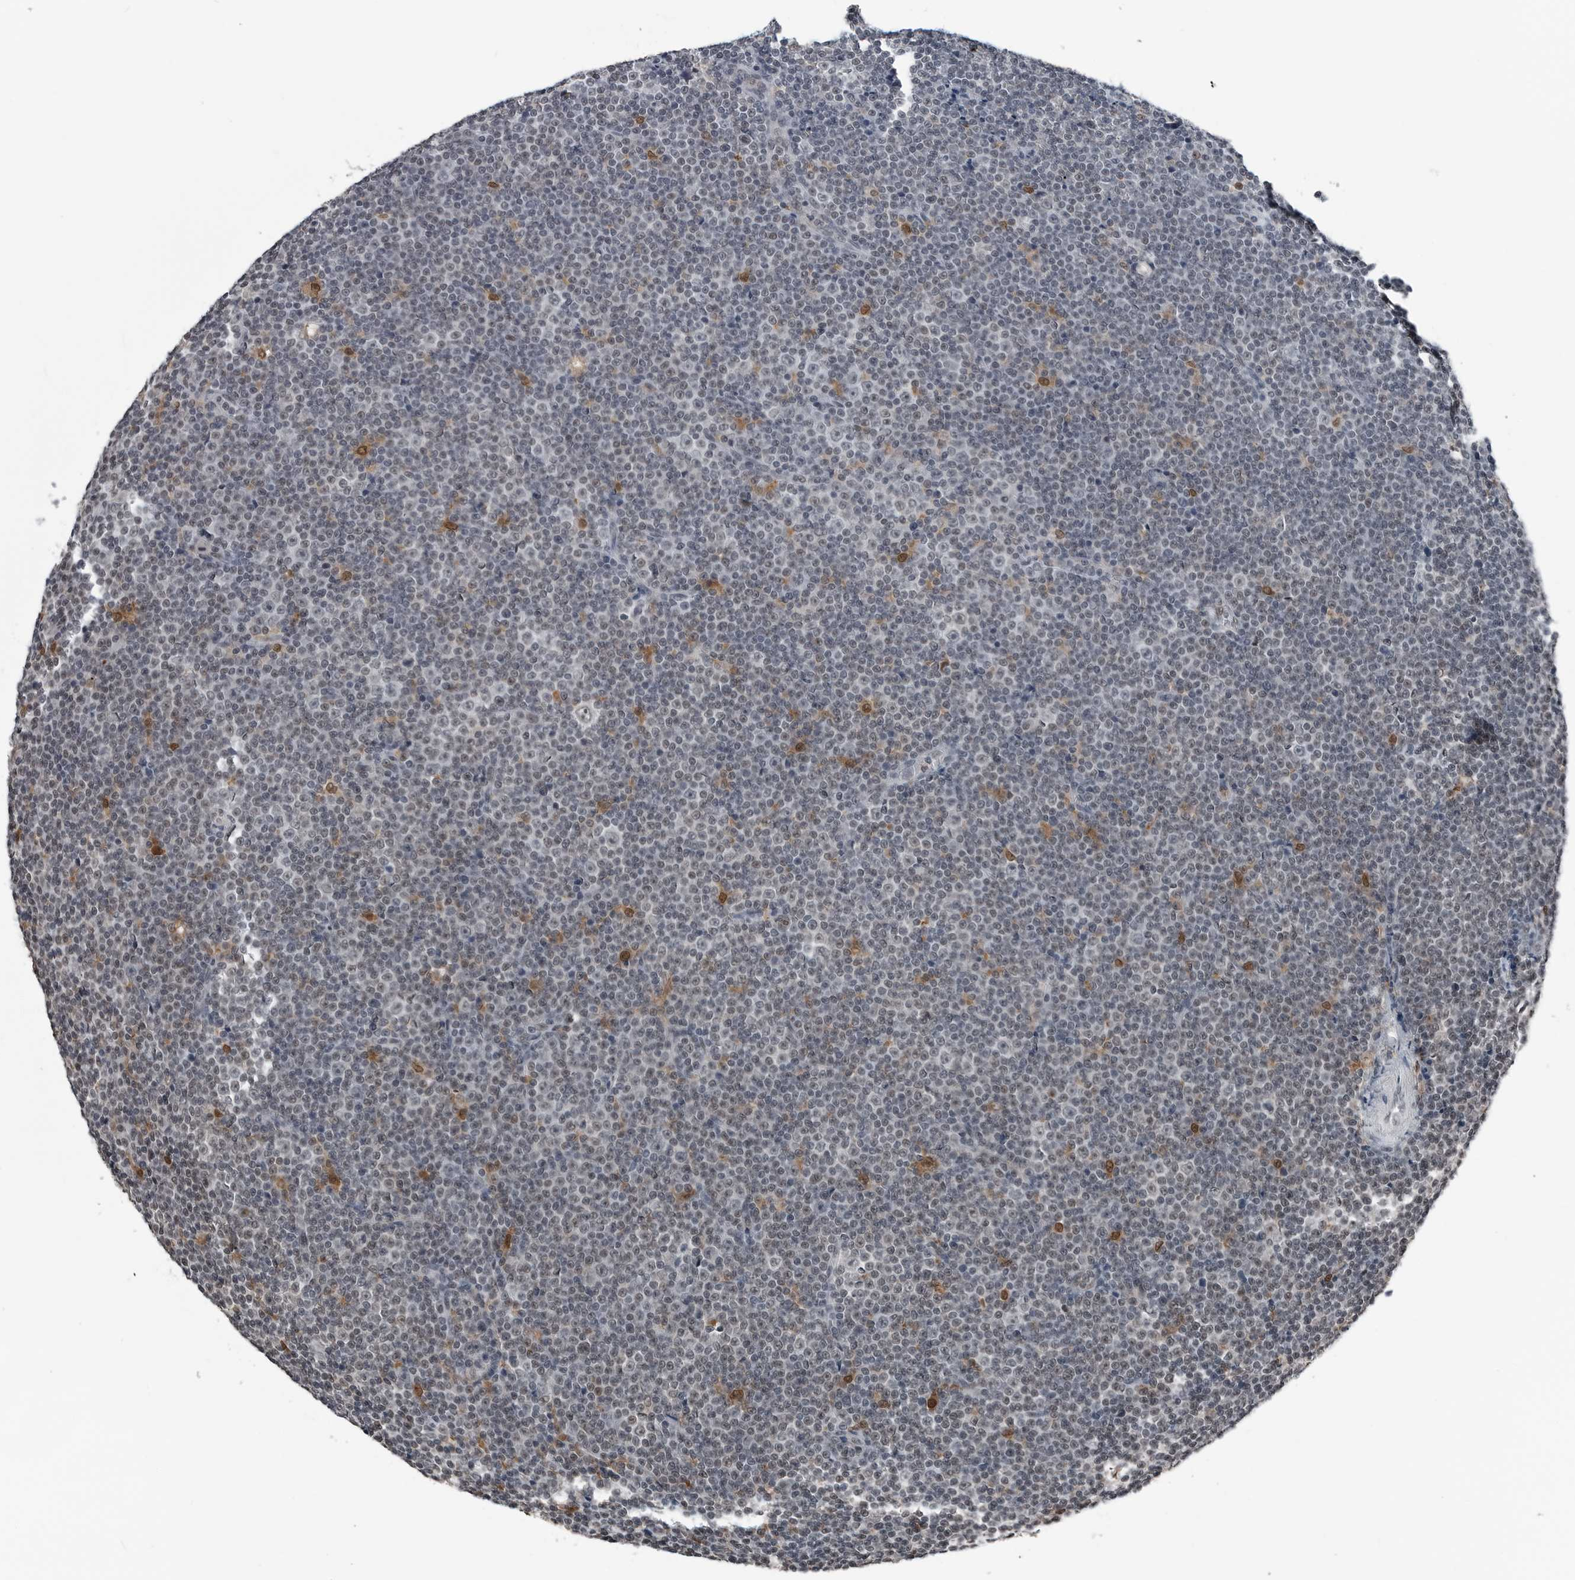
{"staining": {"intensity": "moderate", "quantity": "<25%", "location": "nuclear"}, "tissue": "lymphoma", "cell_type": "Tumor cells", "image_type": "cancer", "snomed": [{"axis": "morphology", "description": "Malignant lymphoma, non-Hodgkin's type, Low grade"}, {"axis": "topography", "description": "Lymph node"}], "caption": "The immunohistochemical stain labels moderate nuclear expression in tumor cells of low-grade malignant lymphoma, non-Hodgkin's type tissue.", "gene": "AKR1A1", "patient": {"sex": "female", "age": 67}}